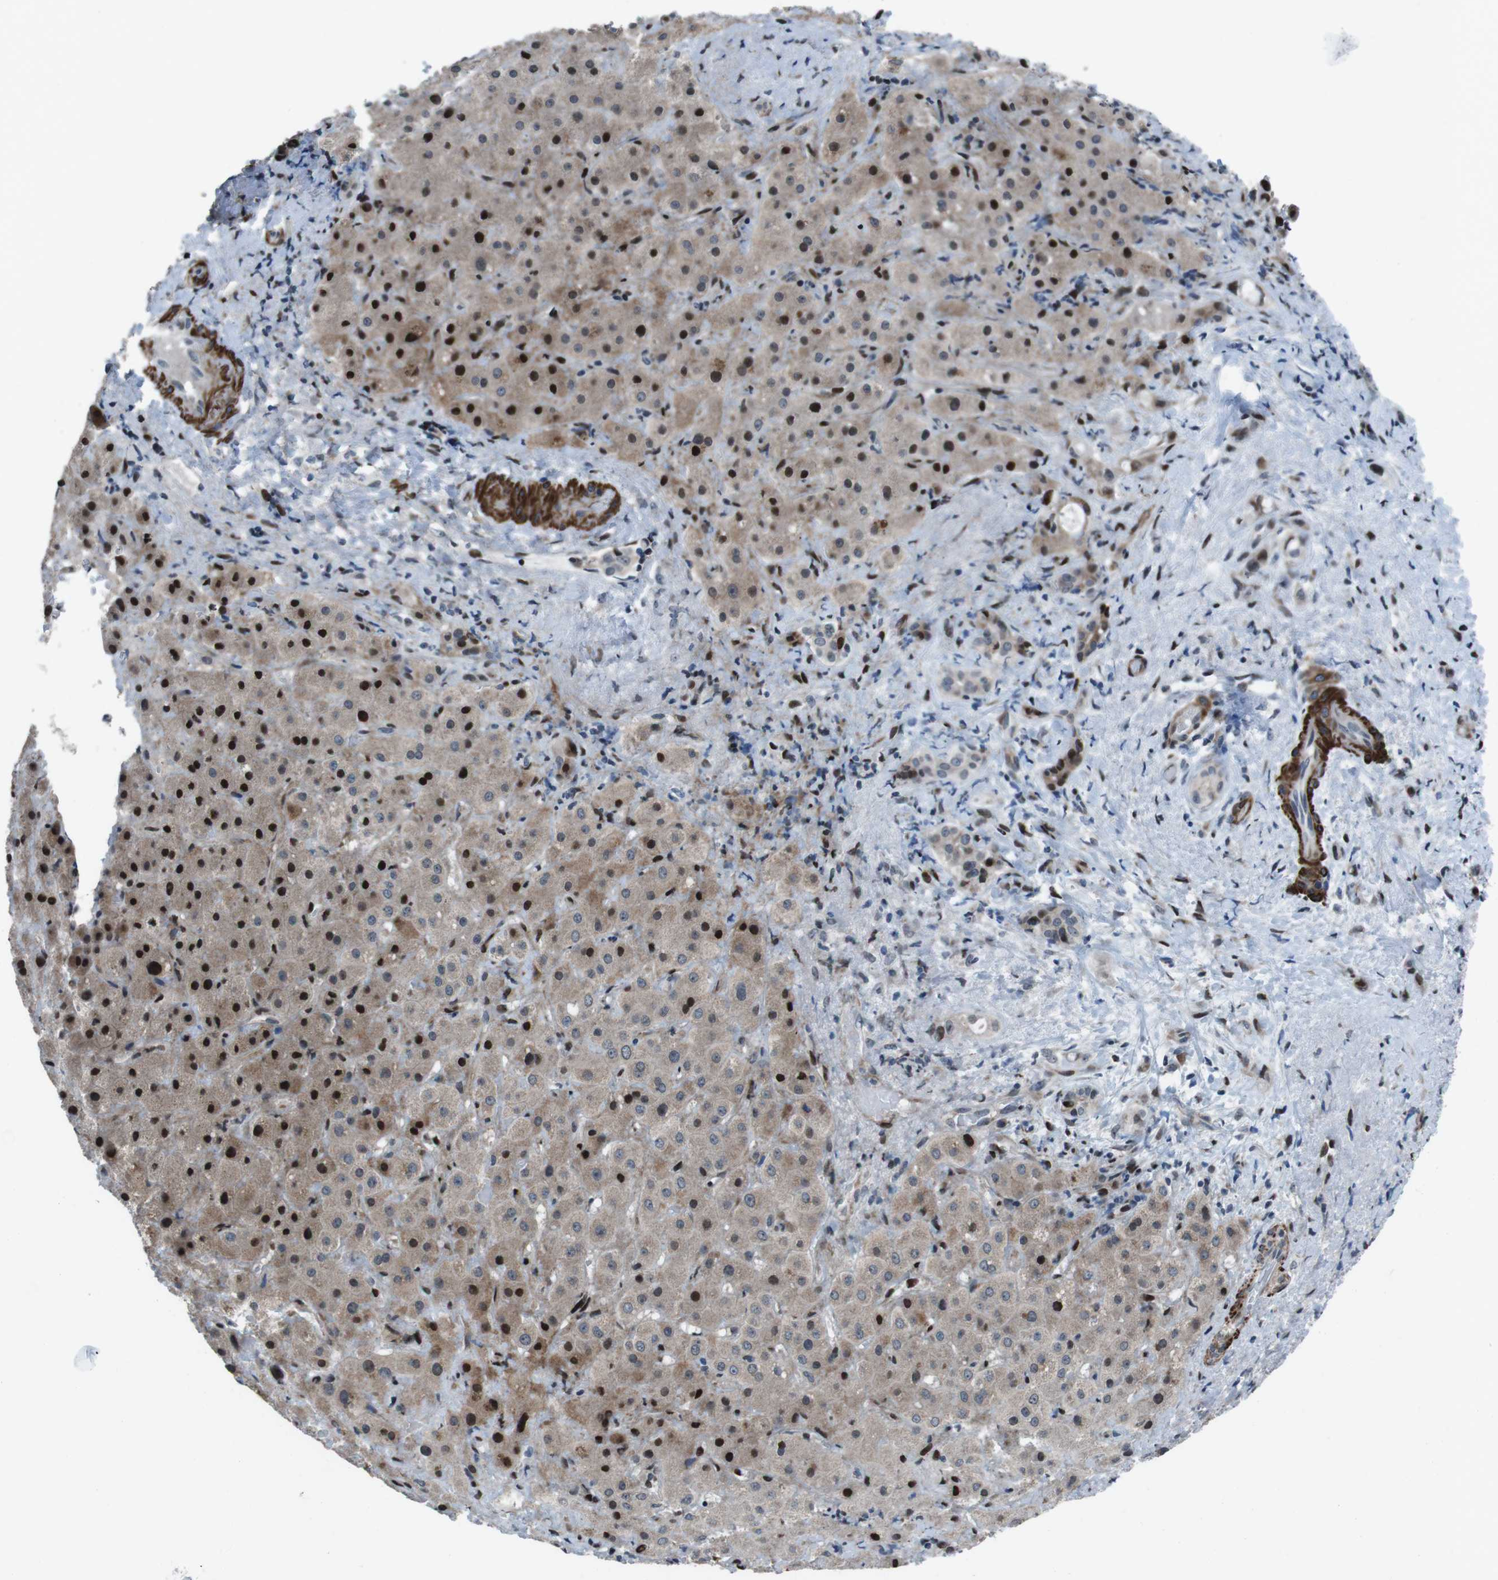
{"staining": {"intensity": "strong", "quantity": "25%-75%", "location": "cytoplasmic/membranous,nuclear"}, "tissue": "liver cancer", "cell_type": "Tumor cells", "image_type": "cancer", "snomed": [{"axis": "morphology", "description": "Cholangiocarcinoma"}, {"axis": "topography", "description": "Liver"}], "caption": "Liver cholangiocarcinoma was stained to show a protein in brown. There is high levels of strong cytoplasmic/membranous and nuclear staining in about 25%-75% of tumor cells. (Brightfield microscopy of DAB IHC at high magnification).", "gene": "PBRM1", "patient": {"sex": "female", "age": 65}}